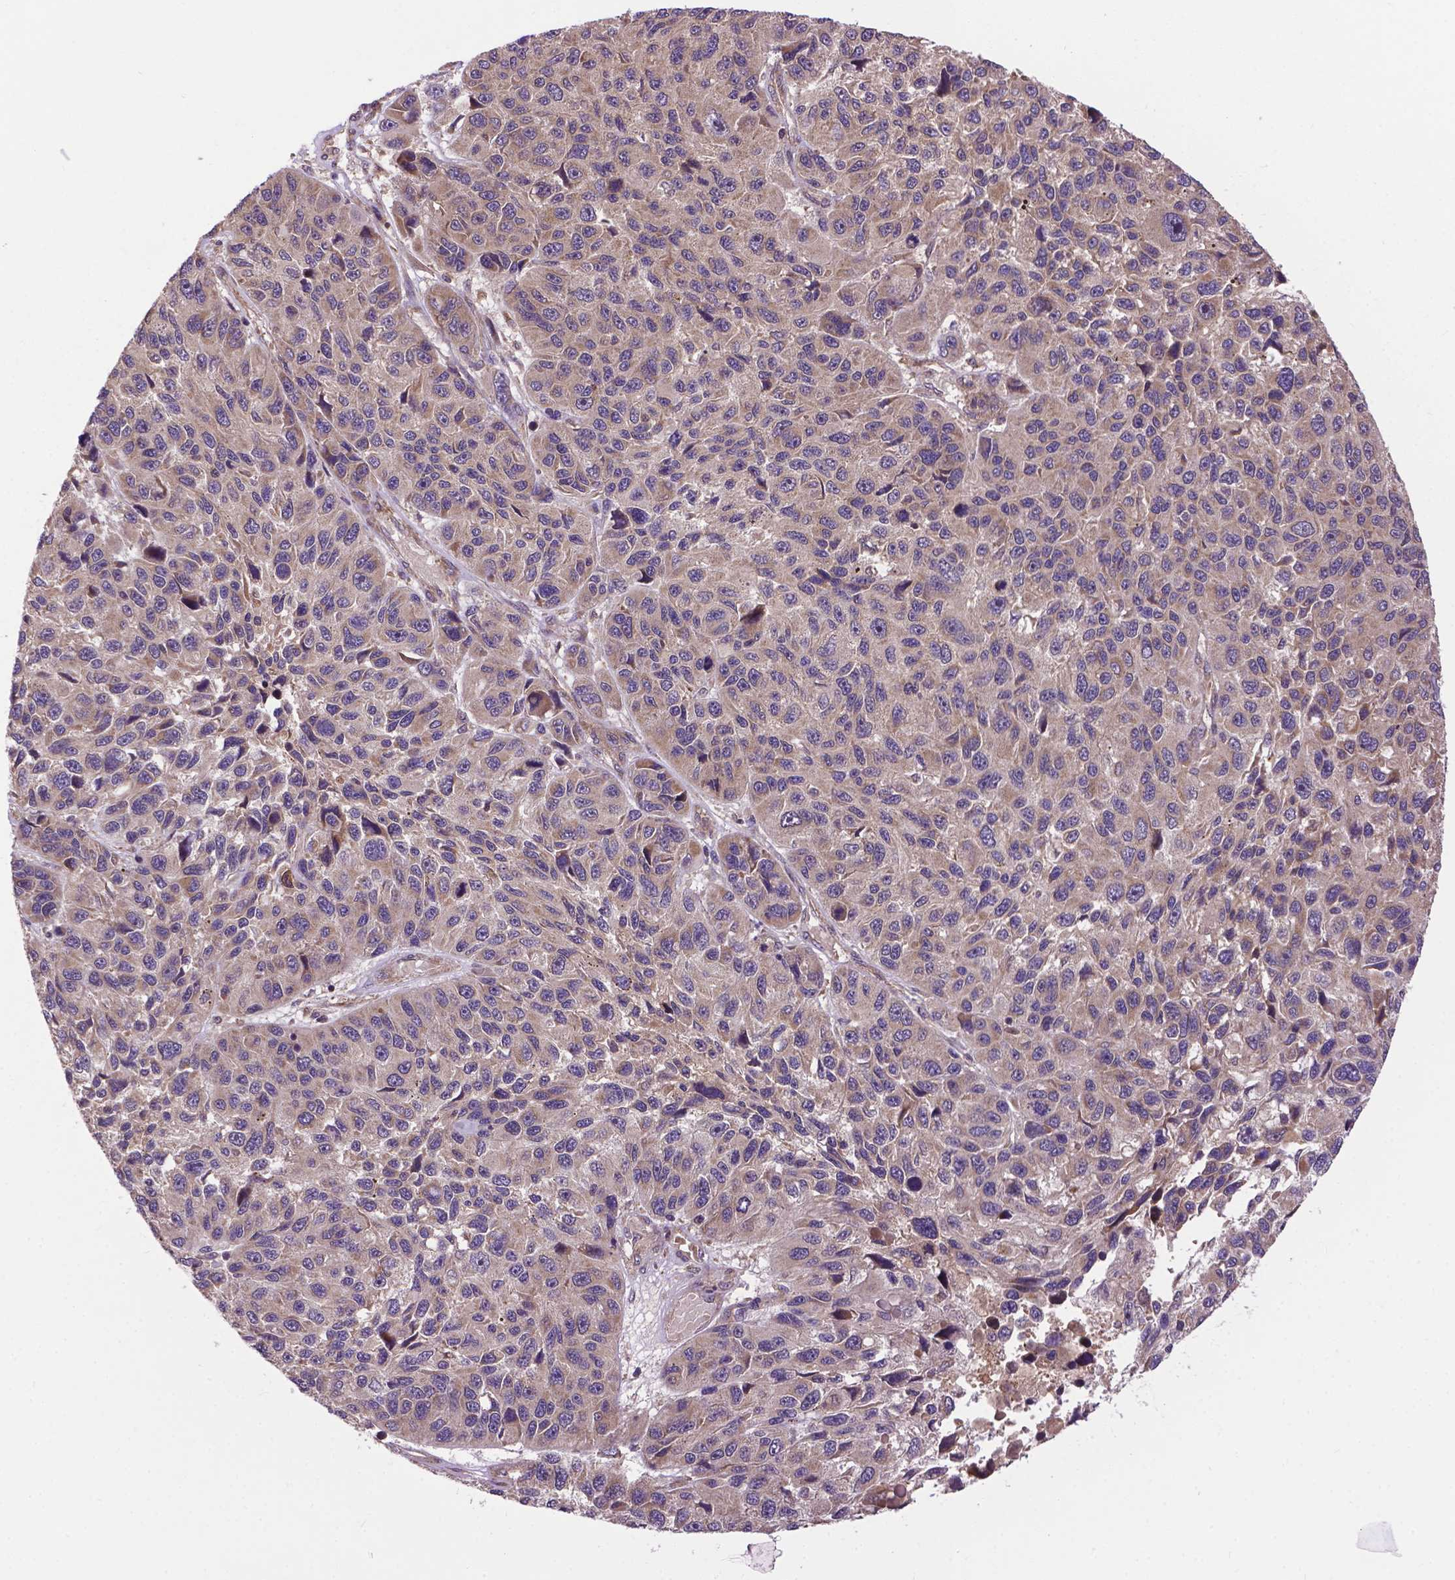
{"staining": {"intensity": "weak", "quantity": ">75%", "location": "cytoplasmic/membranous"}, "tissue": "melanoma", "cell_type": "Tumor cells", "image_type": "cancer", "snomed": [{"axis": "morphology", "description": "Malignant melanoma, NOS"}, {"axis": "topography", "description": "Skin"}], "caption": "A brown stain labels weak cytoplasmic/membranous expression of a protein in melanoma tumor cells.", "gene": "ZNF616", "patient": {"sex": "male", "age": 53}}